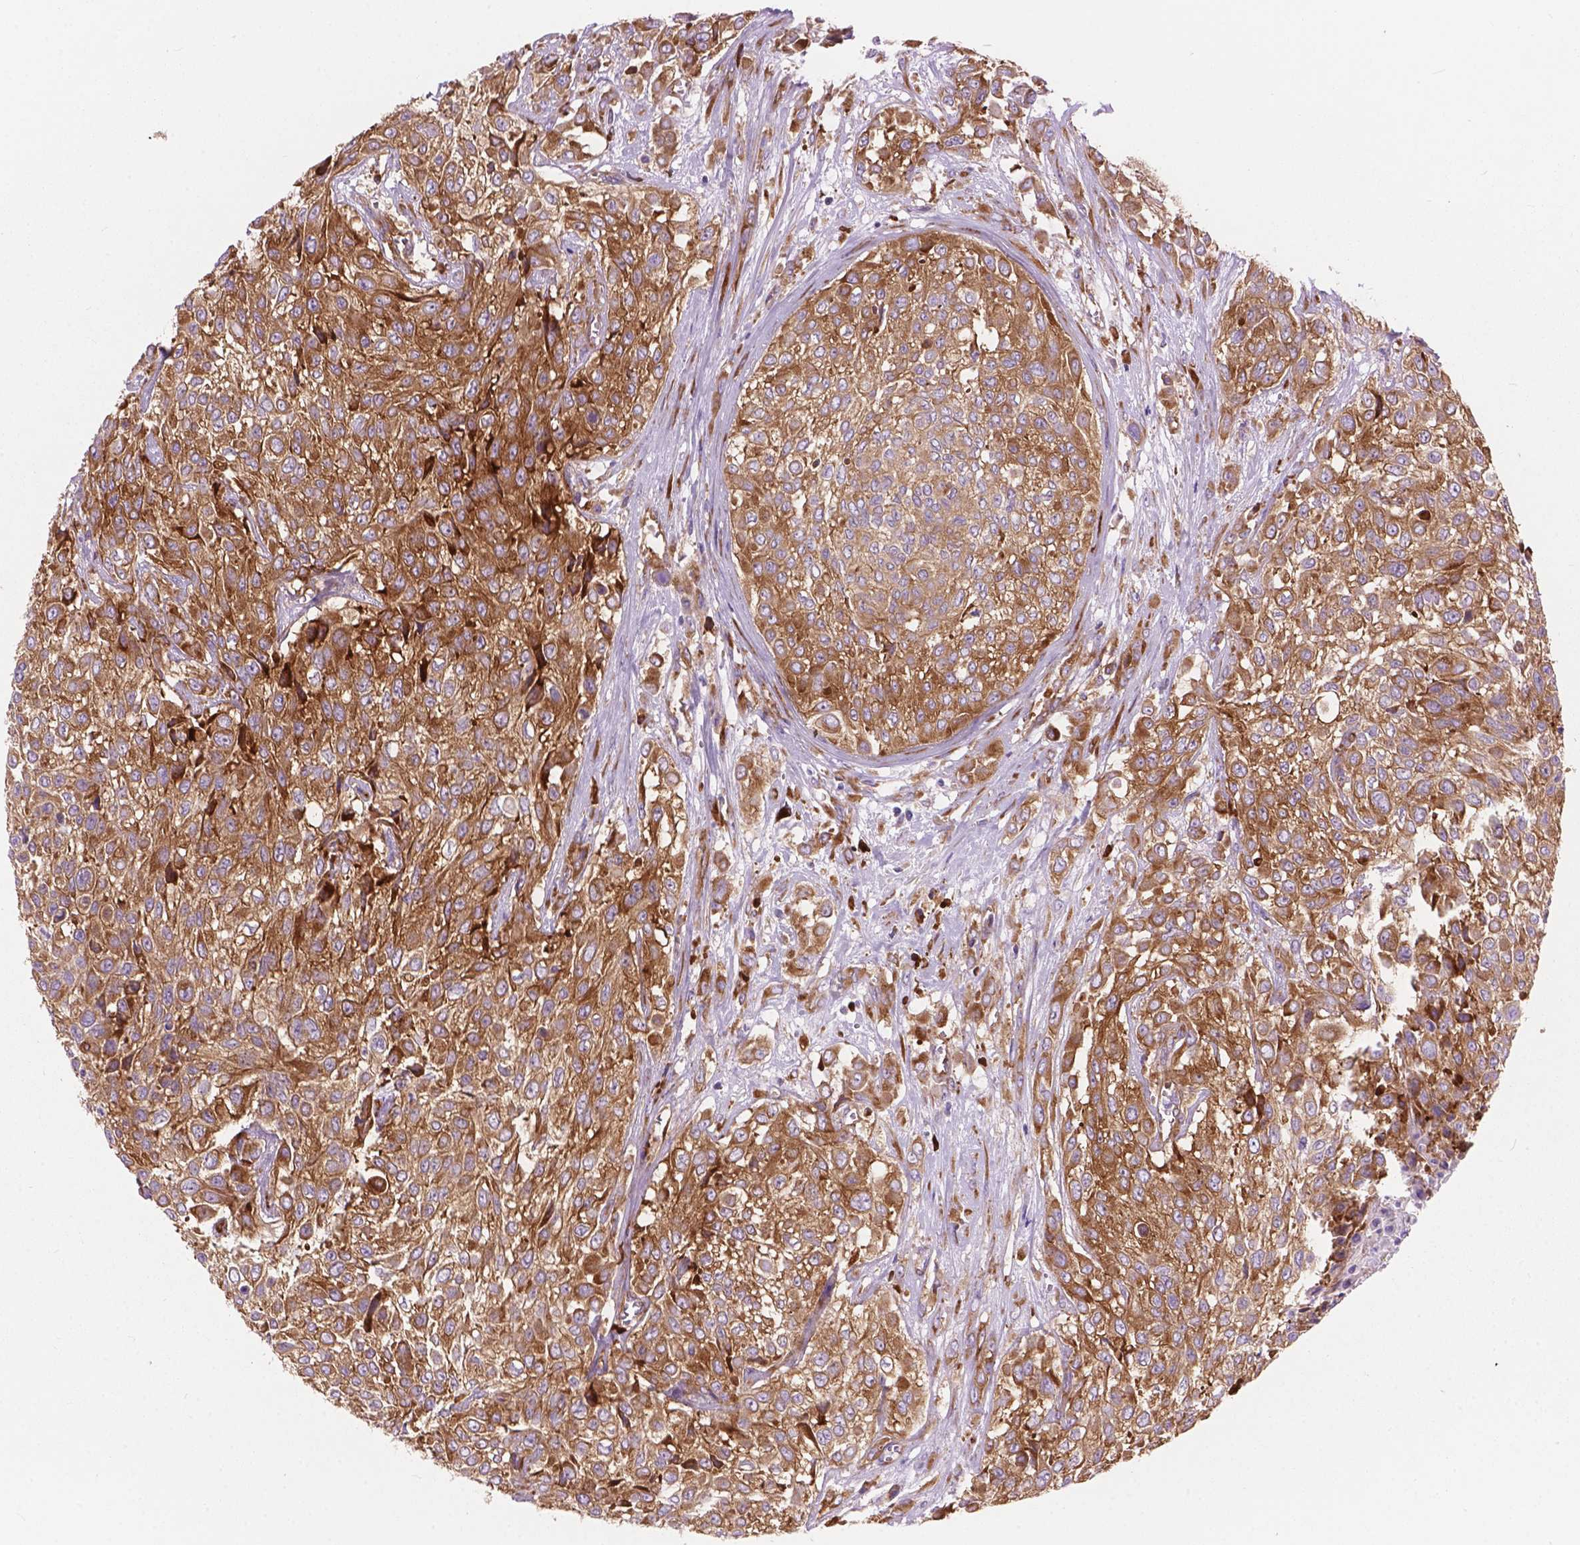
{"staining": {"intensity": "moderate", "quantity": ">75%", "location": "cytoplasmic/membranous"}, "tissue": "urothelial cancer", "cell_type": "Tumor cells", "image_type": "cancer", "snomed": [{"axis": "morphology", "description": "Urothelial carcinoma, High grade"}, {"axis": "topography", "description": "Urinary bladder"}], "caption": "This photomicrograph displays high-grade urothelial carcinoma stained with immunohistochemistry (IHC) to label a protein in brown. The cytoplasmic/membranous of tumor cells show moderate positivity for the protein. Nuclei are counter-stained blue.", "gene": "RPL37A", "patient": {"sex": "male", "age": 57}}